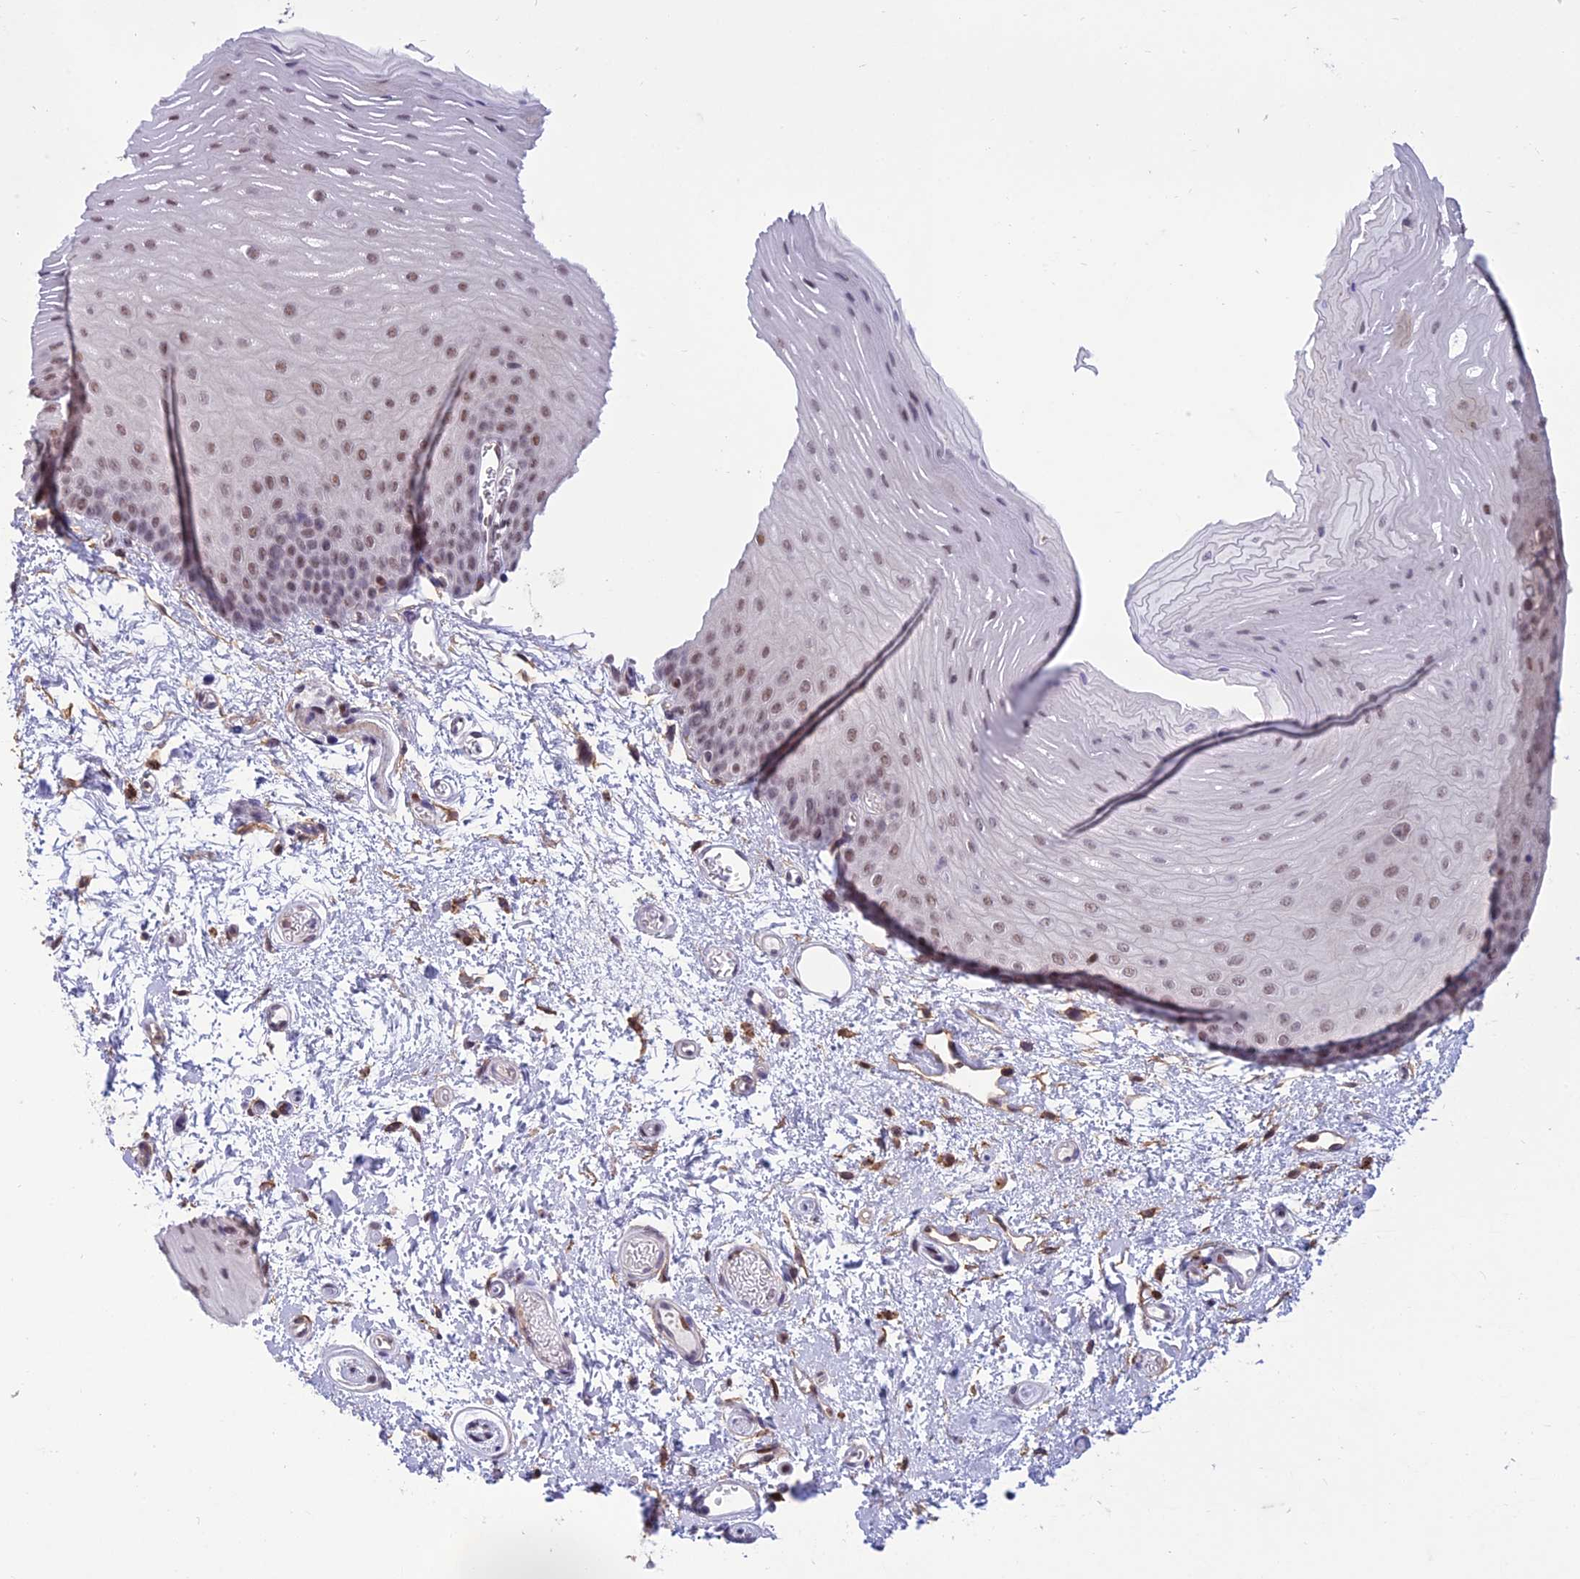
{"staining": {"intensity": "weak", "quantity": "25%-75%", "location": "nuclear"}, "tissue": "oral mucosa", "cell_type": "Squamous epithelial cells", "image_type": "normal", "snomed": [{"axis": "morphology", "description": "Normal tissue, NOS"}, {"axis": "topography", "description": "Oral tissue"}], "caption": "Approximately 25%-75% of squamous epithelial cells in normal human oral mucosa demonstrate weak nuclear protein positivity as visualized by brown immunohistochemical staining.", "gene": "RANBP3", "patient": {"sex": "female", "age": 70}}